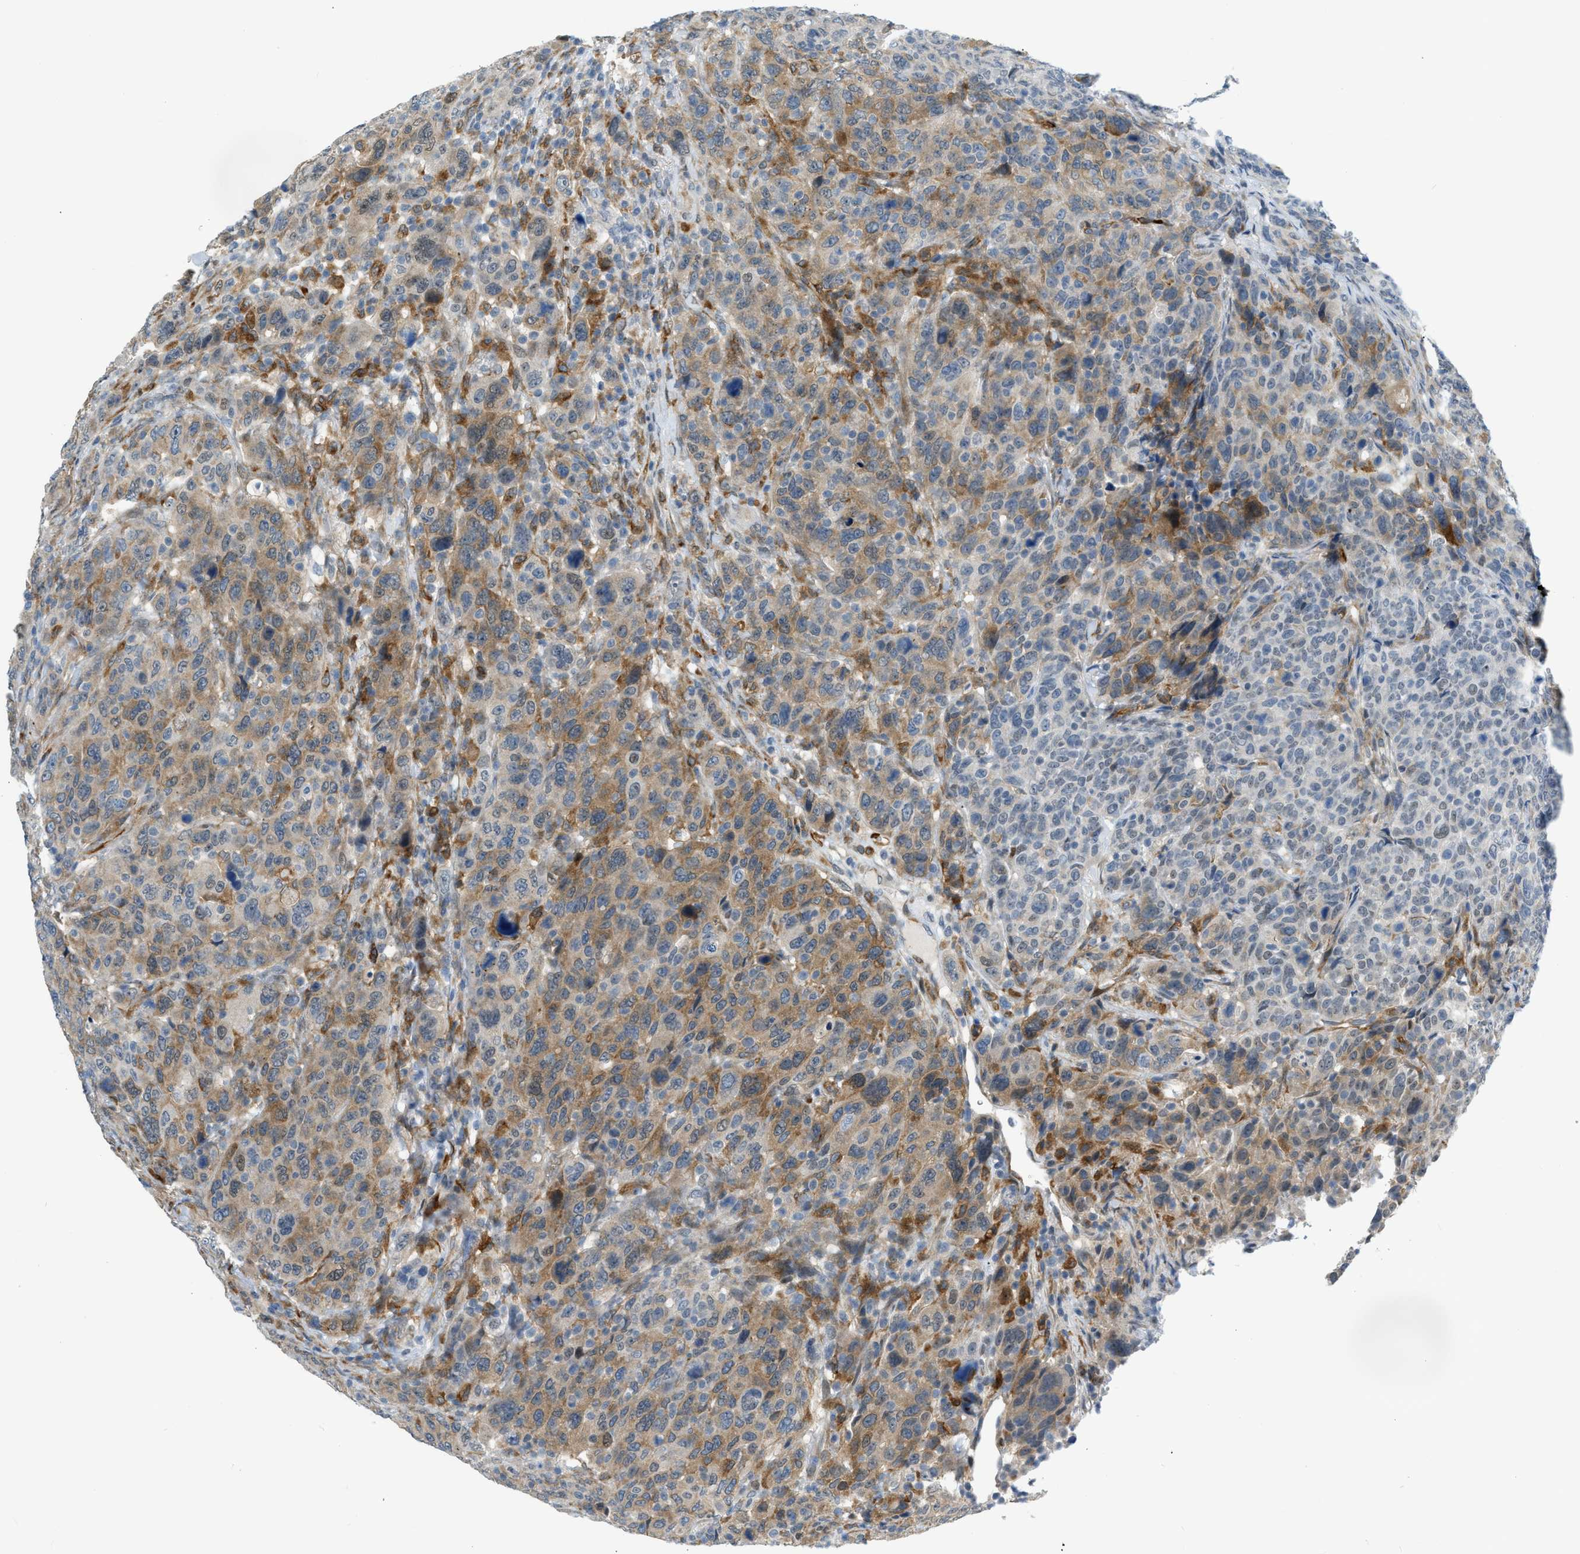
{"staining": {"intensity": "moderate", "quantity": "25%-75%", "location": "cytoplasmic/membranous"}, "tissue": "breast cancer", "cell_type": "Tumor cells", "image_type": "cancer", "snomed": [{"axis": "morphology", "description": "Duct carcinoma"}, {"axis": "topography", "description": "Breast"}], "caption": "Protein expression analysis of invasive ductal carcinoma (breast) exhibits moderate cytoplasmic/membranous expression in approximately 25%-75% of tumor cells.", "gene": "ZNF408", "patient": {"sex": "female", "age": 37}}